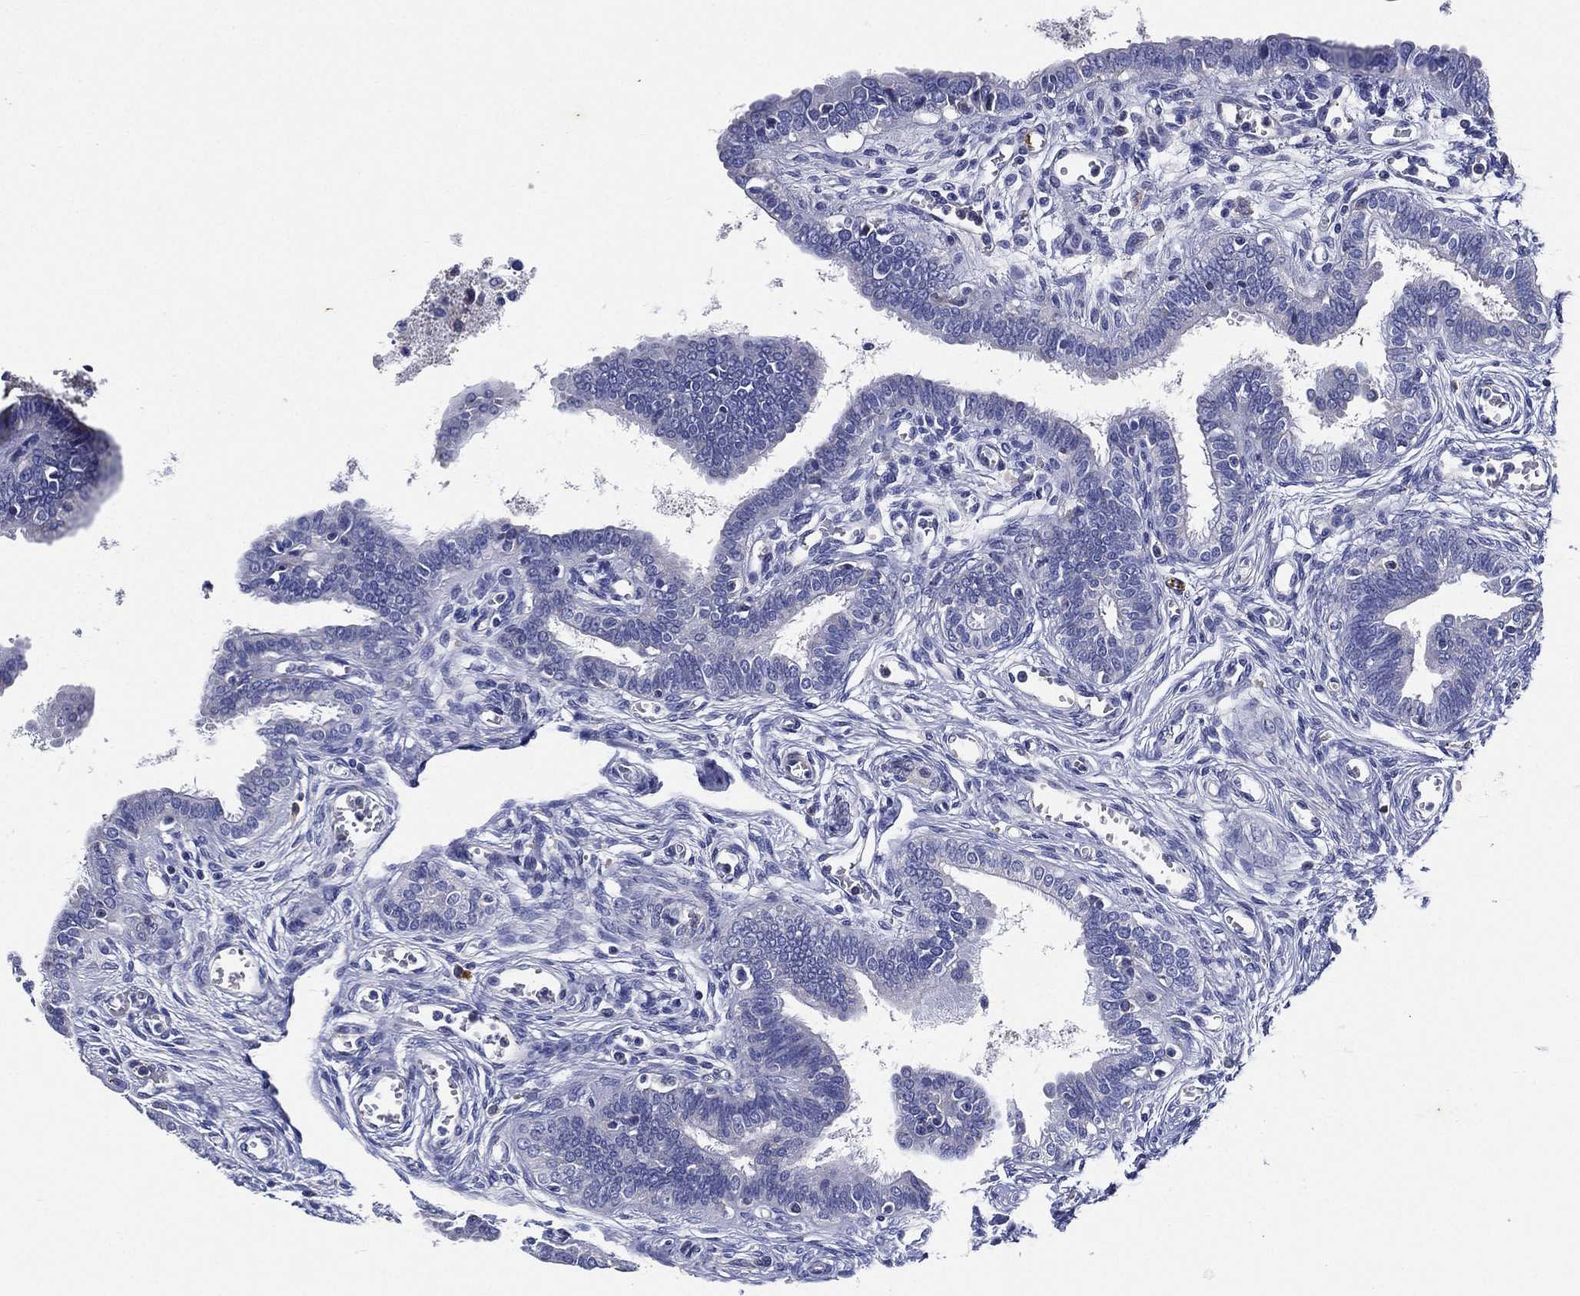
{"staining": {"intensity": "negative", "quantity": "none", "location": "none"}, "tissue": "fallopian tube", "cell_type": "Glandular cells", "image_type": "normal", "snomed": [{"axis": "morphology", "description": "Normal tissue, NOS"}, {"axis": "morphology", "description": "Carcinoma, endometroid"}, {"axis": "topography", "description": "Fallopian tube"}, {"axis": "topography", "description": "Ovary"}], "caption": "High power microscopy photomicrograph of an IHC photomicrograph of unremarkable fallopian tube, revealing no significant positivity in glandular cells.", "gene": "TMPRSS11D", "patient": {"sex": "female", "age": 42}}